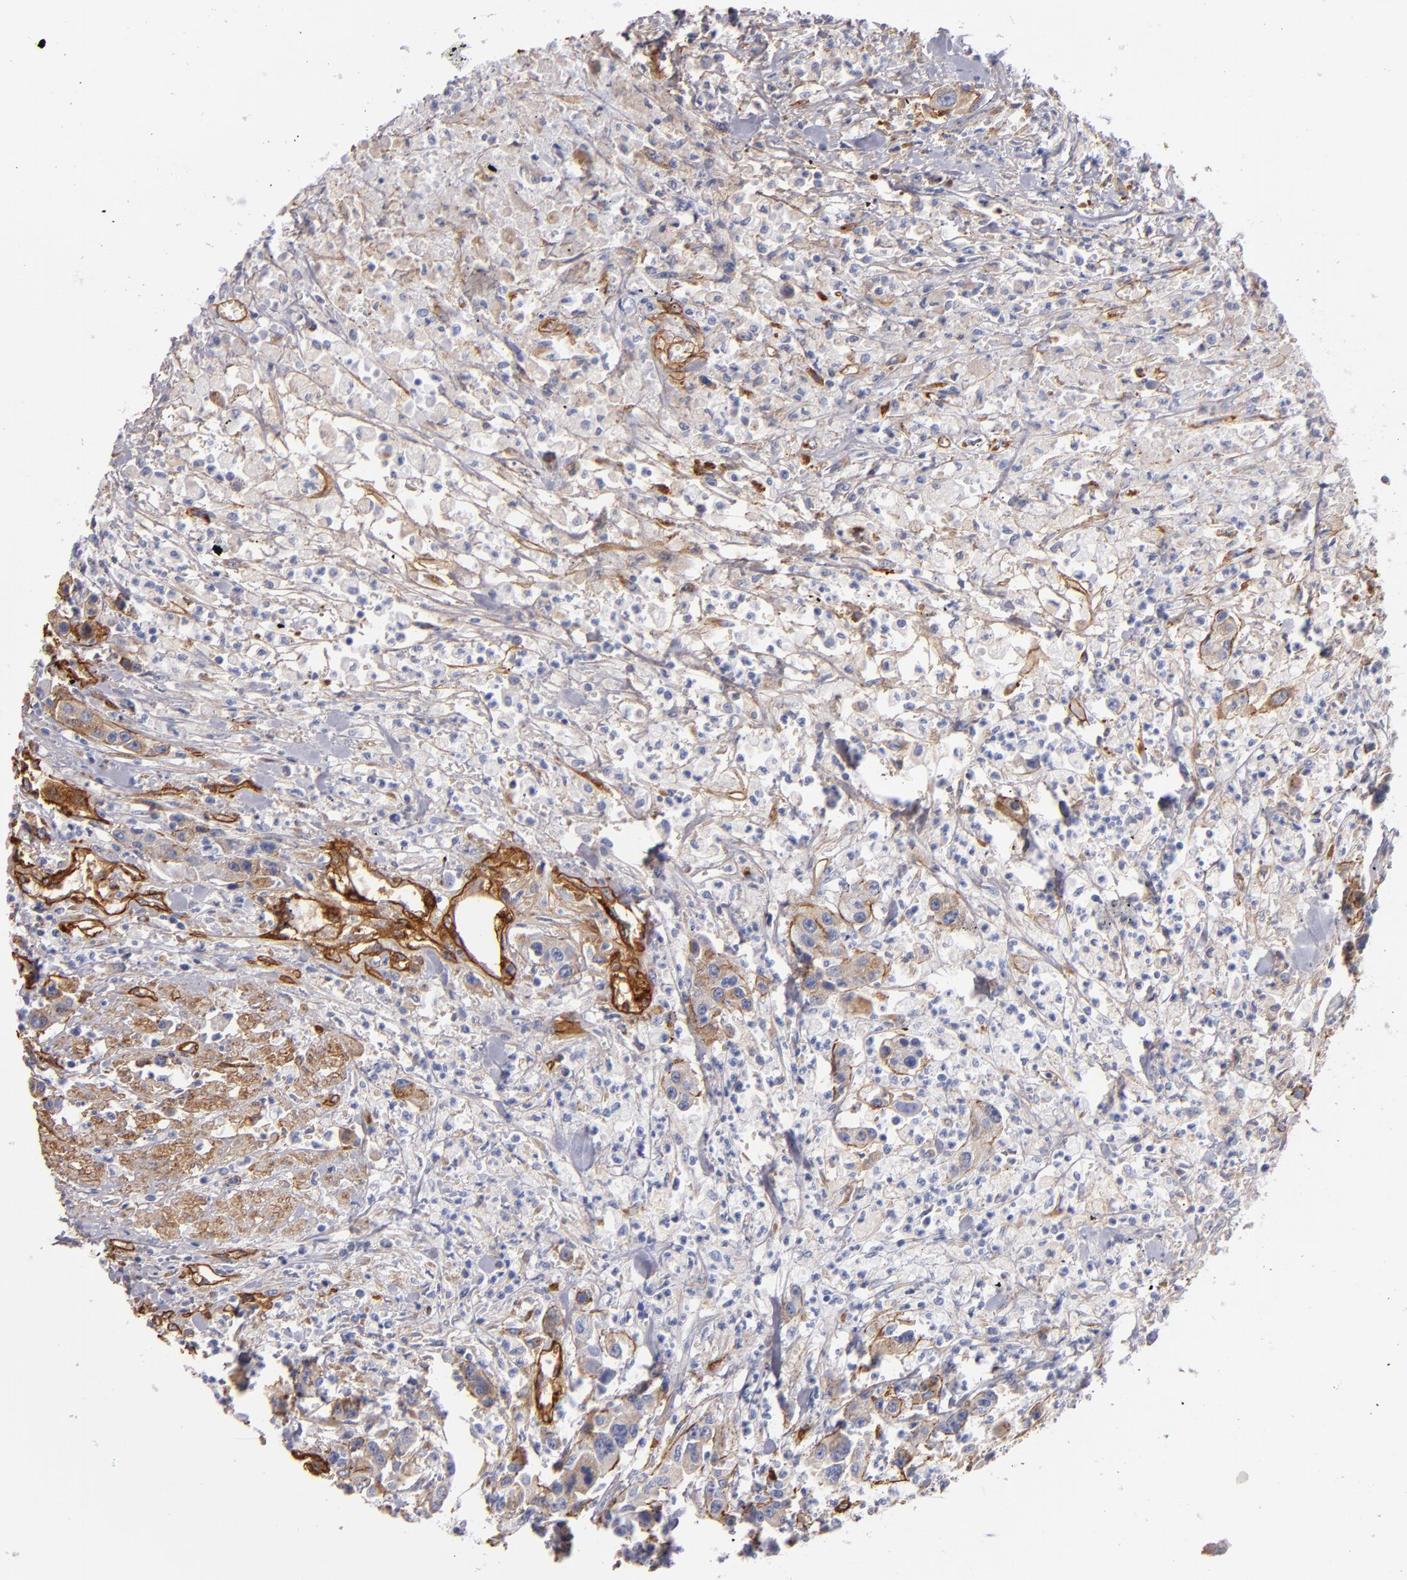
{"staining": {"intensity": "weak", "quantity": ">75%", "location": "cytoplasmic/membranous"}, "tissue": "urothelial cancer", "cell_type": "Tumor cells", "image_type": "cancer", "snomed": [{"axis": "morphology", "description": "Urothelial carcinoma, High grade"}, {"axis": "topography", "description": "Urinary bladder"}], "caption": "Protein staining by IHC displays weak cytoplasmic/membranous staining in approximately >75% of tumor cells in urothelial cancer. (Brightfield microscopy of DAB IHC at high magnification).", "gene": "LAMC1", "patient": {"sex": "male", "age": 86}}